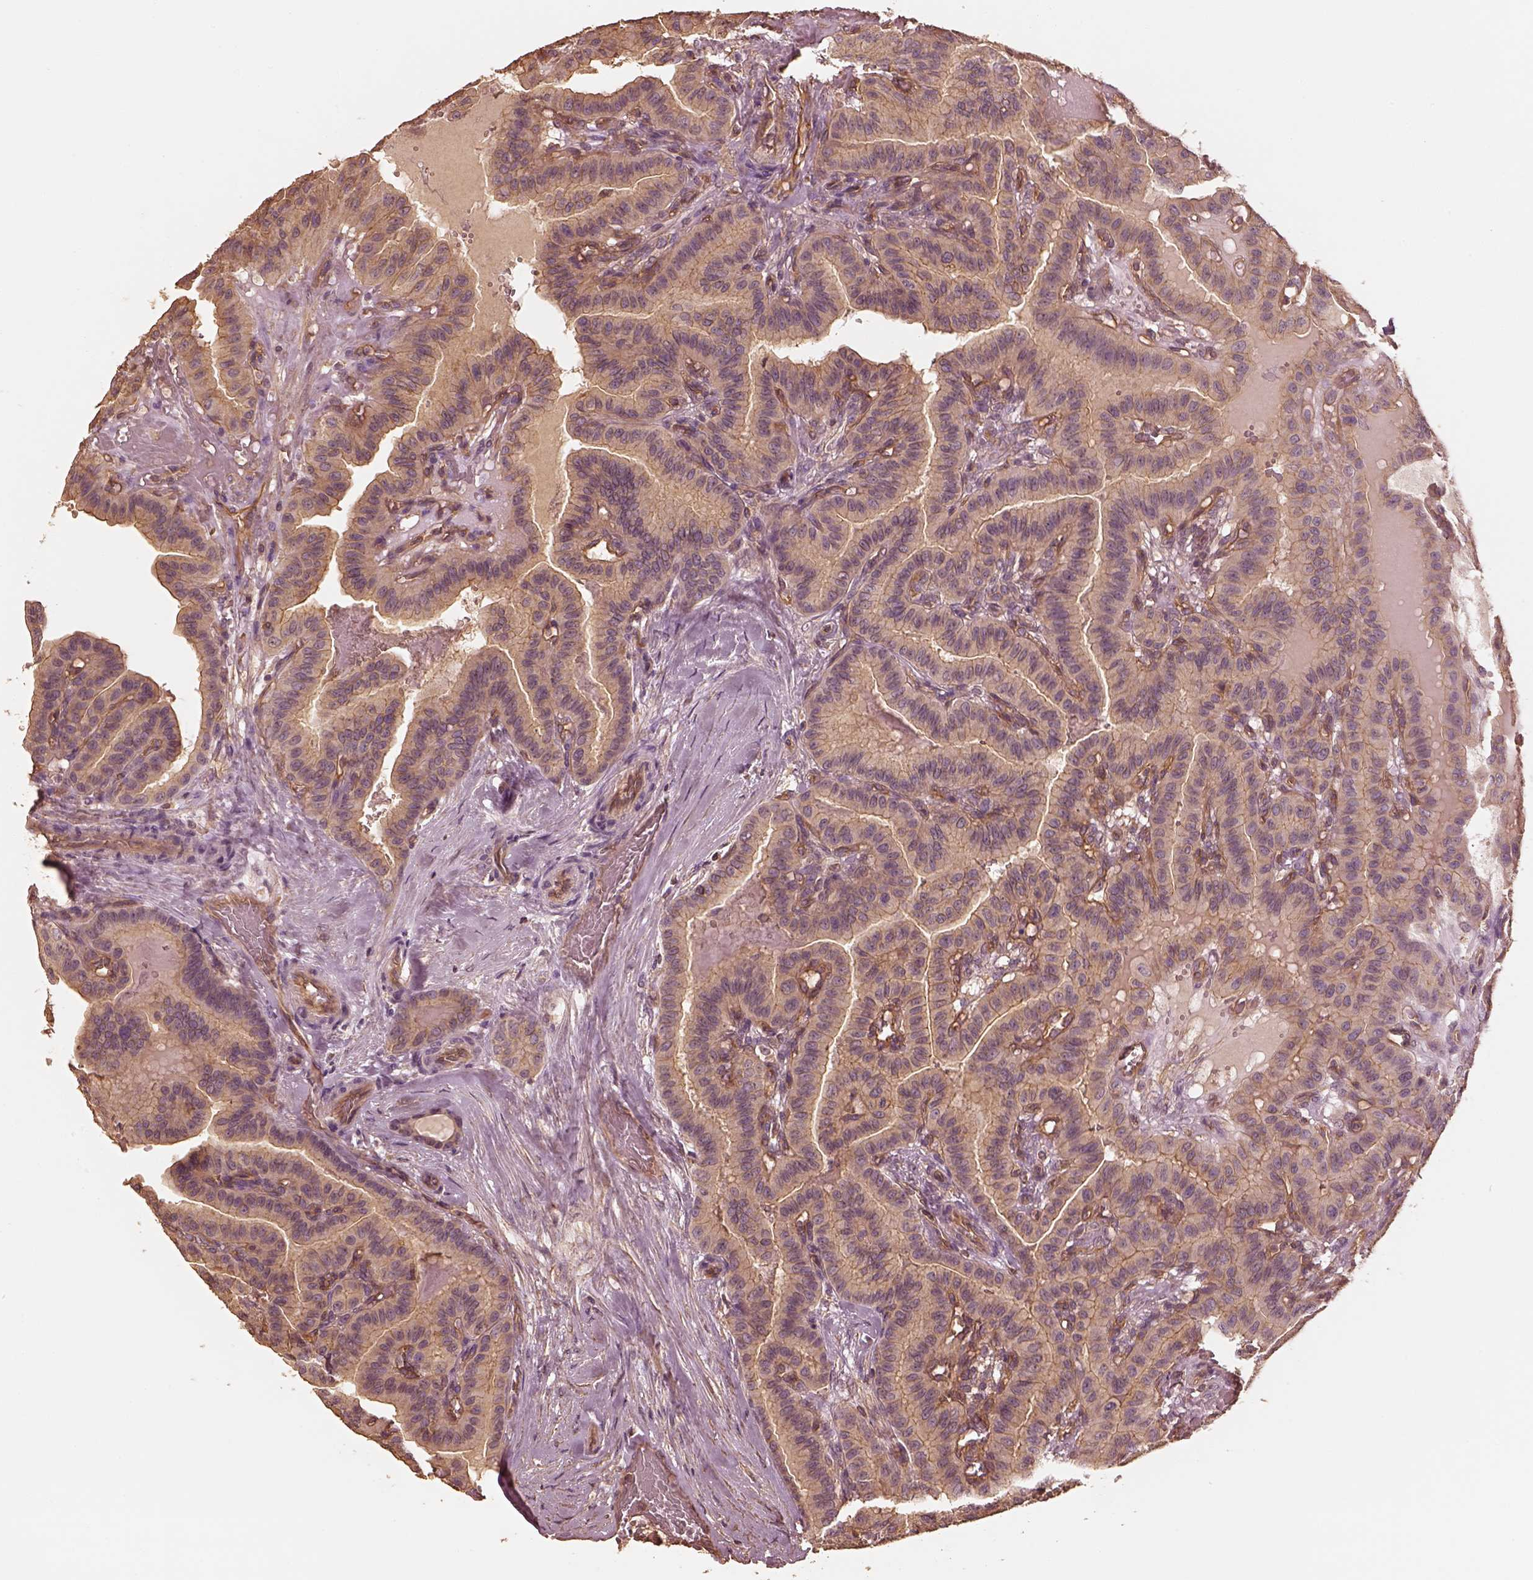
{"staining": {"intensity": "moderate", "quantity": ">75%", "location": "cytoplasmic/membranous"}, "tissue": "thyroid cancer", "cell_type": "Tumor cells", "image_type": "cancer", "snomed": [{"axis": "morphology", "description": "Papillary adenocarcinoma, NOS"}, {"axis": "topography", "description": "Thyroid gland"}], "caption": "A brown stain highlights moderate cytoplasmic/membranous staining of a protein in thyroid cancer tumor cells.", "gene": "WDR7", "patient": {"sex": "male", "age": 87}}